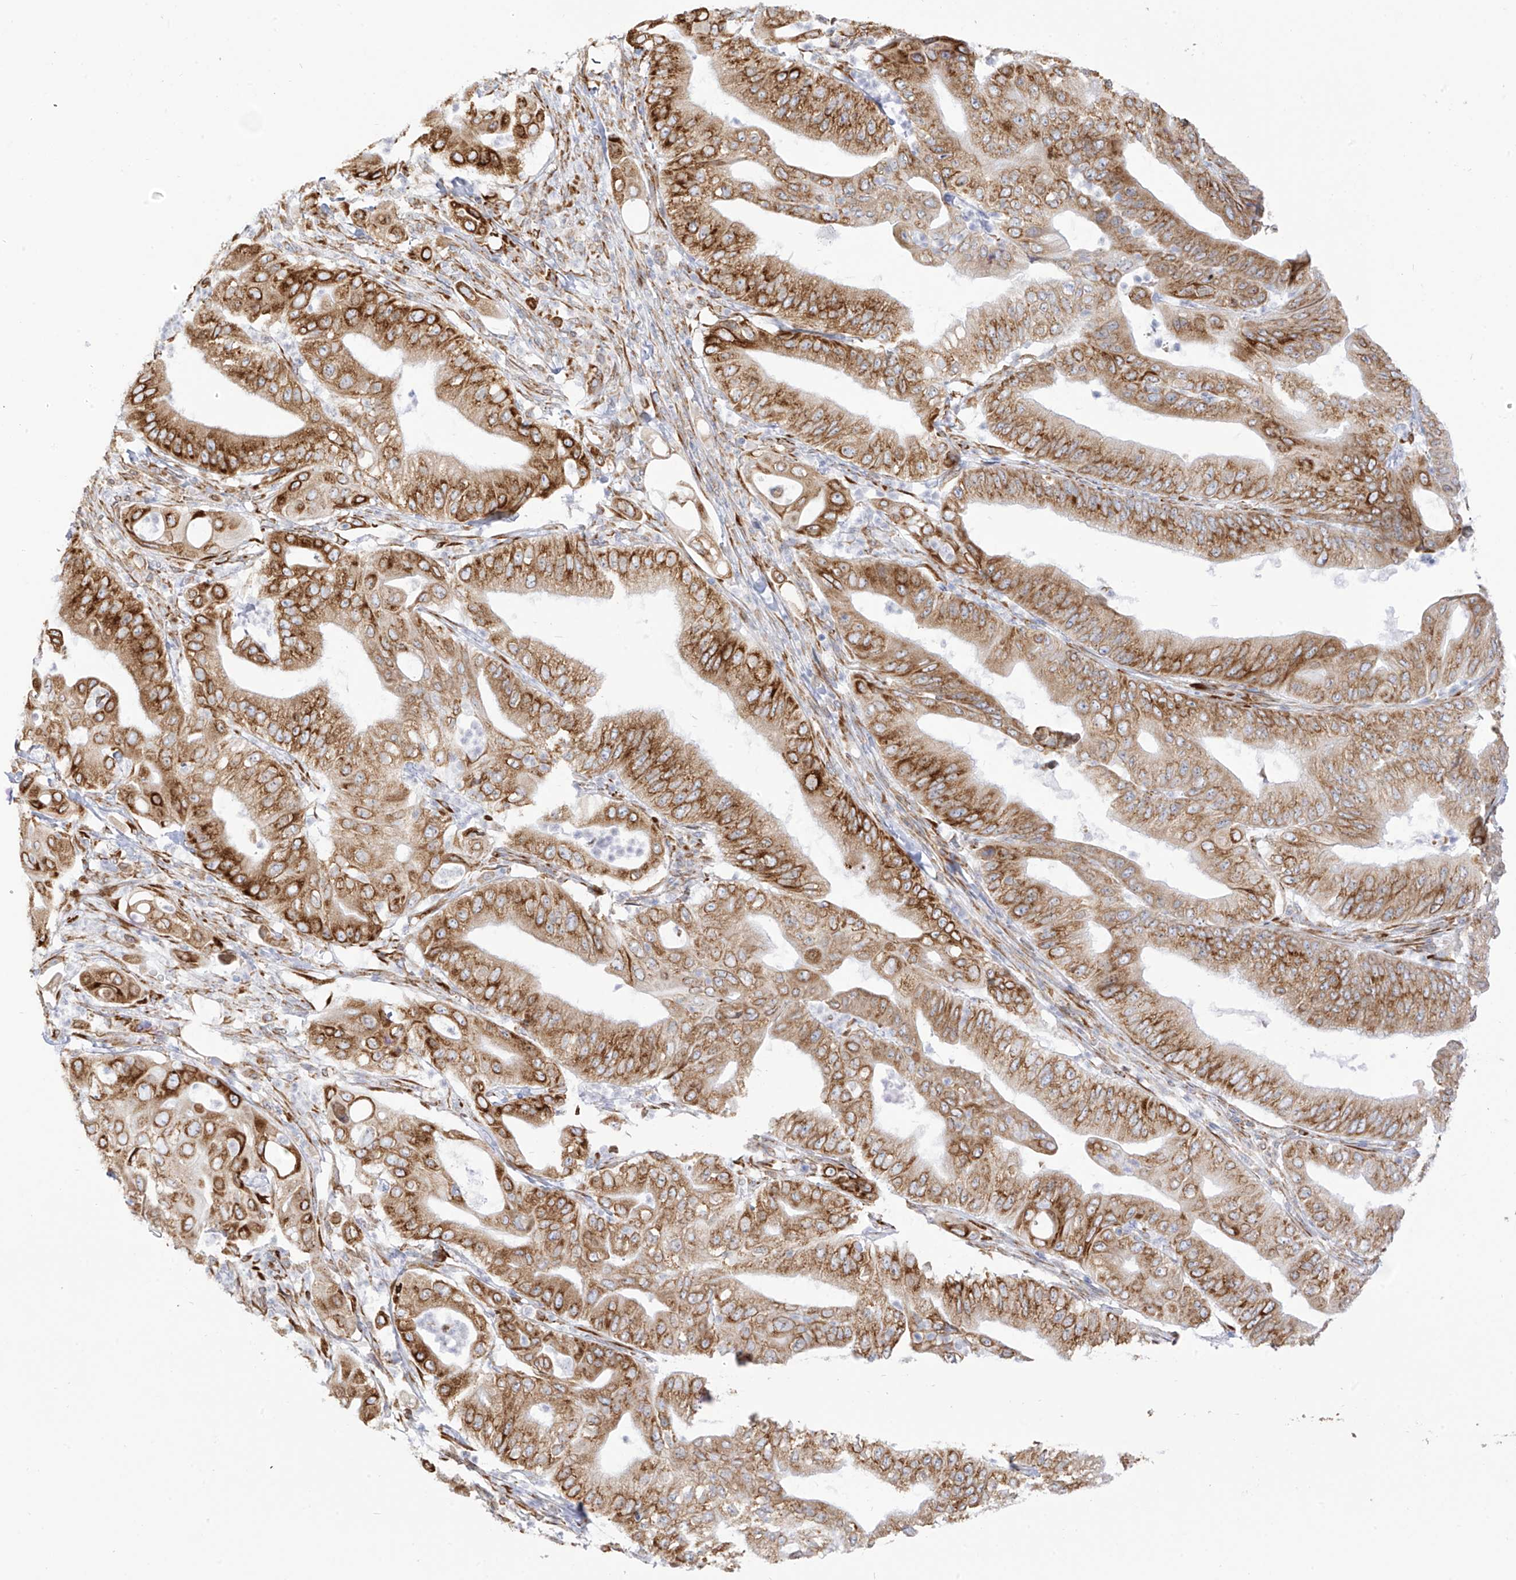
{"staining": {"intensity": "moderate", "quantity": ">75%", "location": "cytoplasmic/membranous"}, "tissue": "pancreatic cancer", "cell_type": "Tumor cells", "image_type": "cancer", "snomed": [{"axis": "morphology", "description": "Adenocarcinoma, NOS"}, {"axis": "topography", "description": "Pancreas"}], "caption": "A brown stain highlights moderate cytoplasmic/membranous expression of a protein in adenocarcinoma (pancreatic) tumor cells. Immunohistochemistry (ihc) stains the protein of interest in brown and the nuclei are stained blue.", "gene": "LRRC59", "patient": {"sex": "female", "age": 77}}